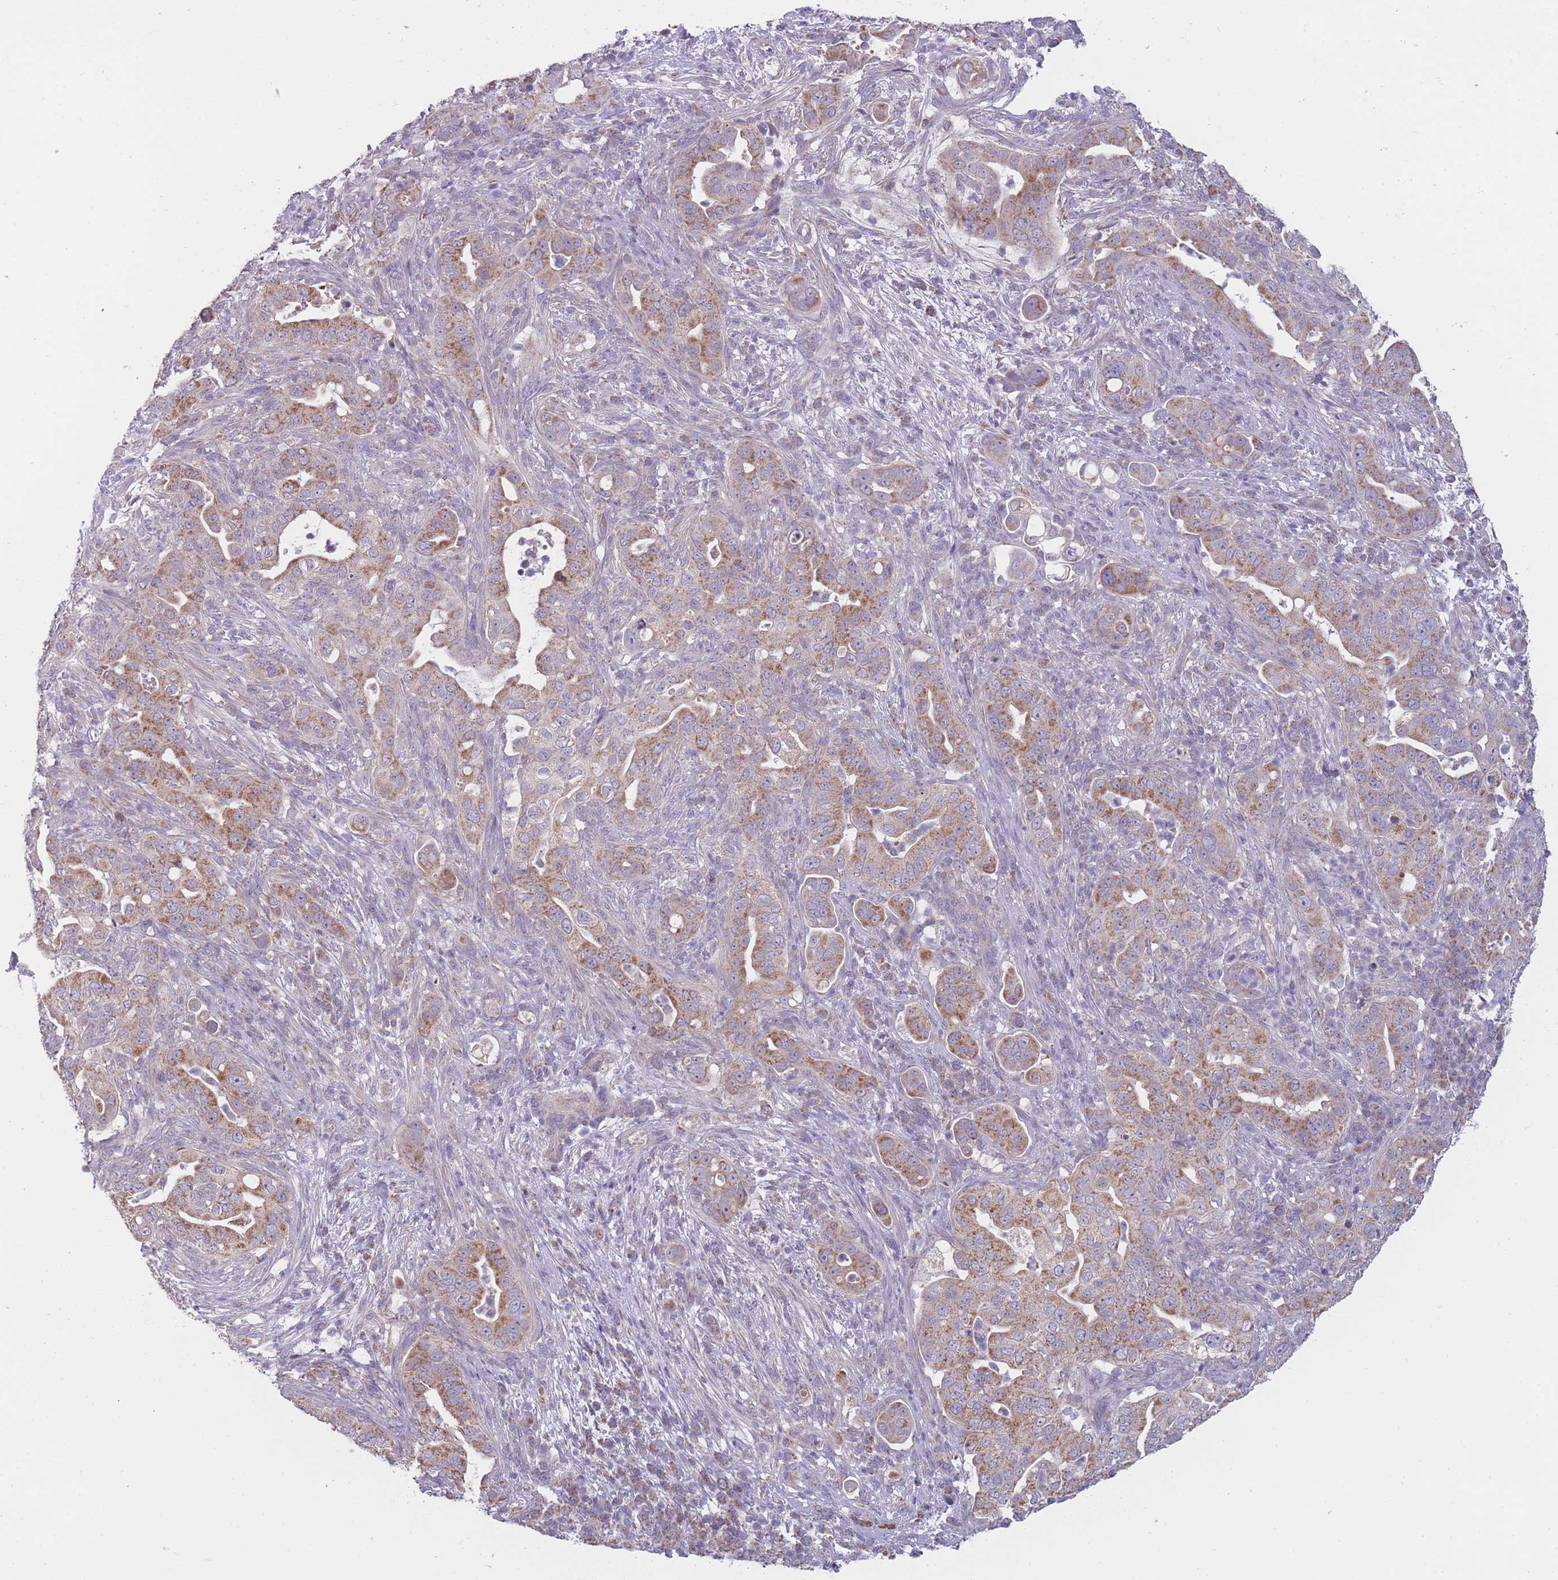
{"staining": {"intensity": "moderate", "quantity": ">75%", "location": "cytoplasmic/membranous"}, "tissue": "pancreatic cancer", "cell_type": "Tumor cells", "image_type": "cancer", "snomed": [{"axis": "morphology", "description": "Adenocarcinoma, NOS"}, {"axis": "topography", "description": "Pancreas"}], "caption": "Adenocarcinoma (pancreatic) was stained to show a protein in brown. There is medium levels of moderate cytoplasmic/membranous expression in about >75% of tumor cells. (DAB (3,3'-diaminobenzidine) IHC, brown staining for protein, blue staining for nuclei).", "gene": "MRPS18C", "patient": {"sex": "female", "age": 63}}